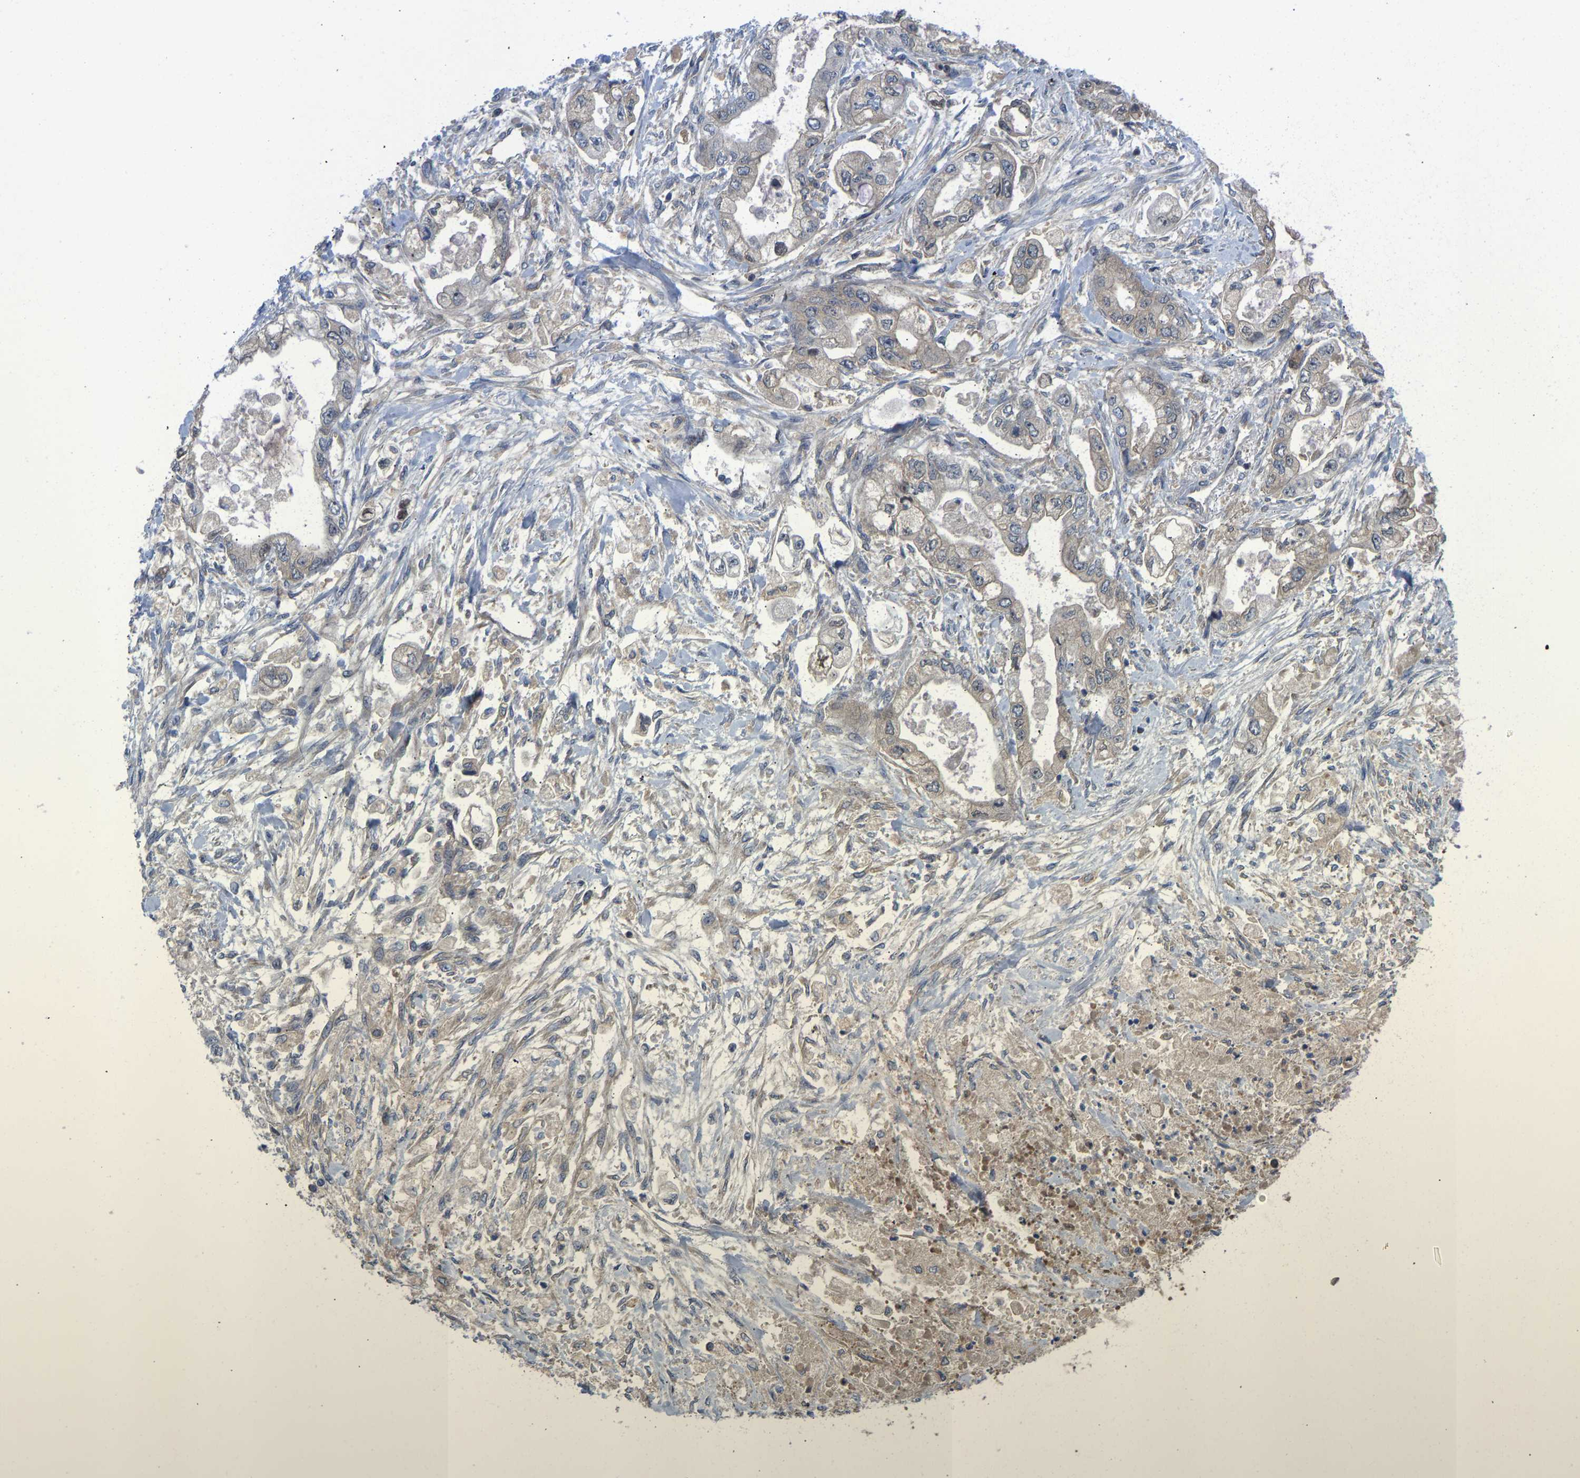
{"staining": {"intensity": "weak", "quantity": "<25%", "location": "cytoplasmic/membranous"}, "tissue": "stomach cancer", "cell_type": "Tumor cells", "image_type": "cancer", "snomed": [{"axis": "morphology", "description": "Normal tissue, NOS"}, {"axis": "morphology", "description": "Adenocarcinoma, NOS"}, {"axis": "topography", "description": "Stomach"}], "caption": "A histopathology image of stomach cancer stained for a protein demonstrates no brown staining in tumor cells. Nuclei are stained in blue.", "gene": "ZNF251", "patient": {"sex": "male", "age": 62}}